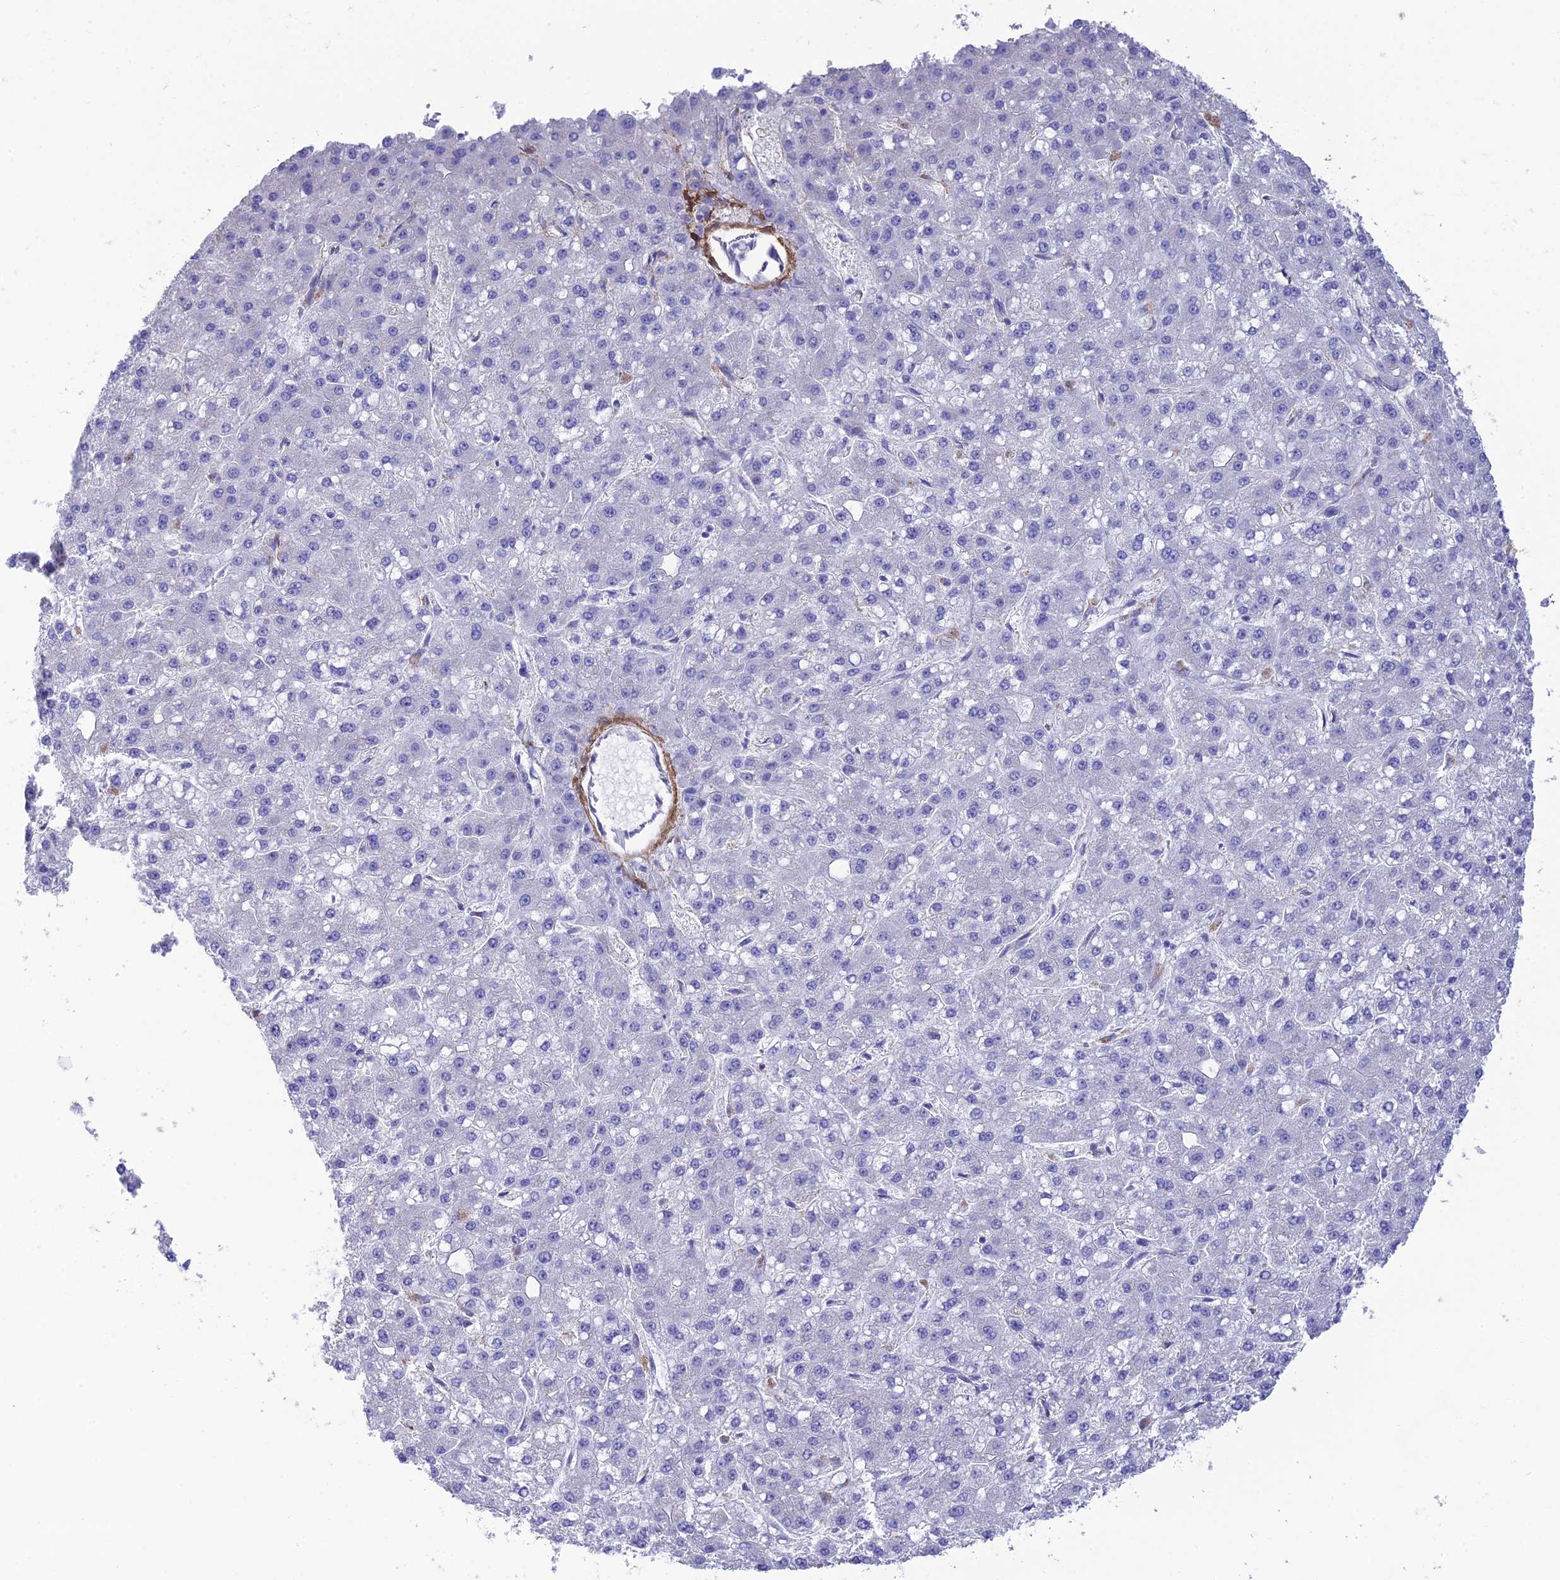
{"staining": {"intensity": "negative", "quantity": "none", "location": "none"}, "tissue": "liver cancer", "cell_type": "Tumor cells", "image_type": "cancer", "snomed": [{"axis": "morphology", "description": "Carcinoma, Hepatocellular, NOS"}, {"axis": "topography", "description": "Liver"}], "caption": "A photomicrograph of hepatocellular carcinoma (liver) stained for a protein demonstrates no brown staining in tumor cells.", "gene": "TNS1", "patient": {"sex": "male", "age": 67}}